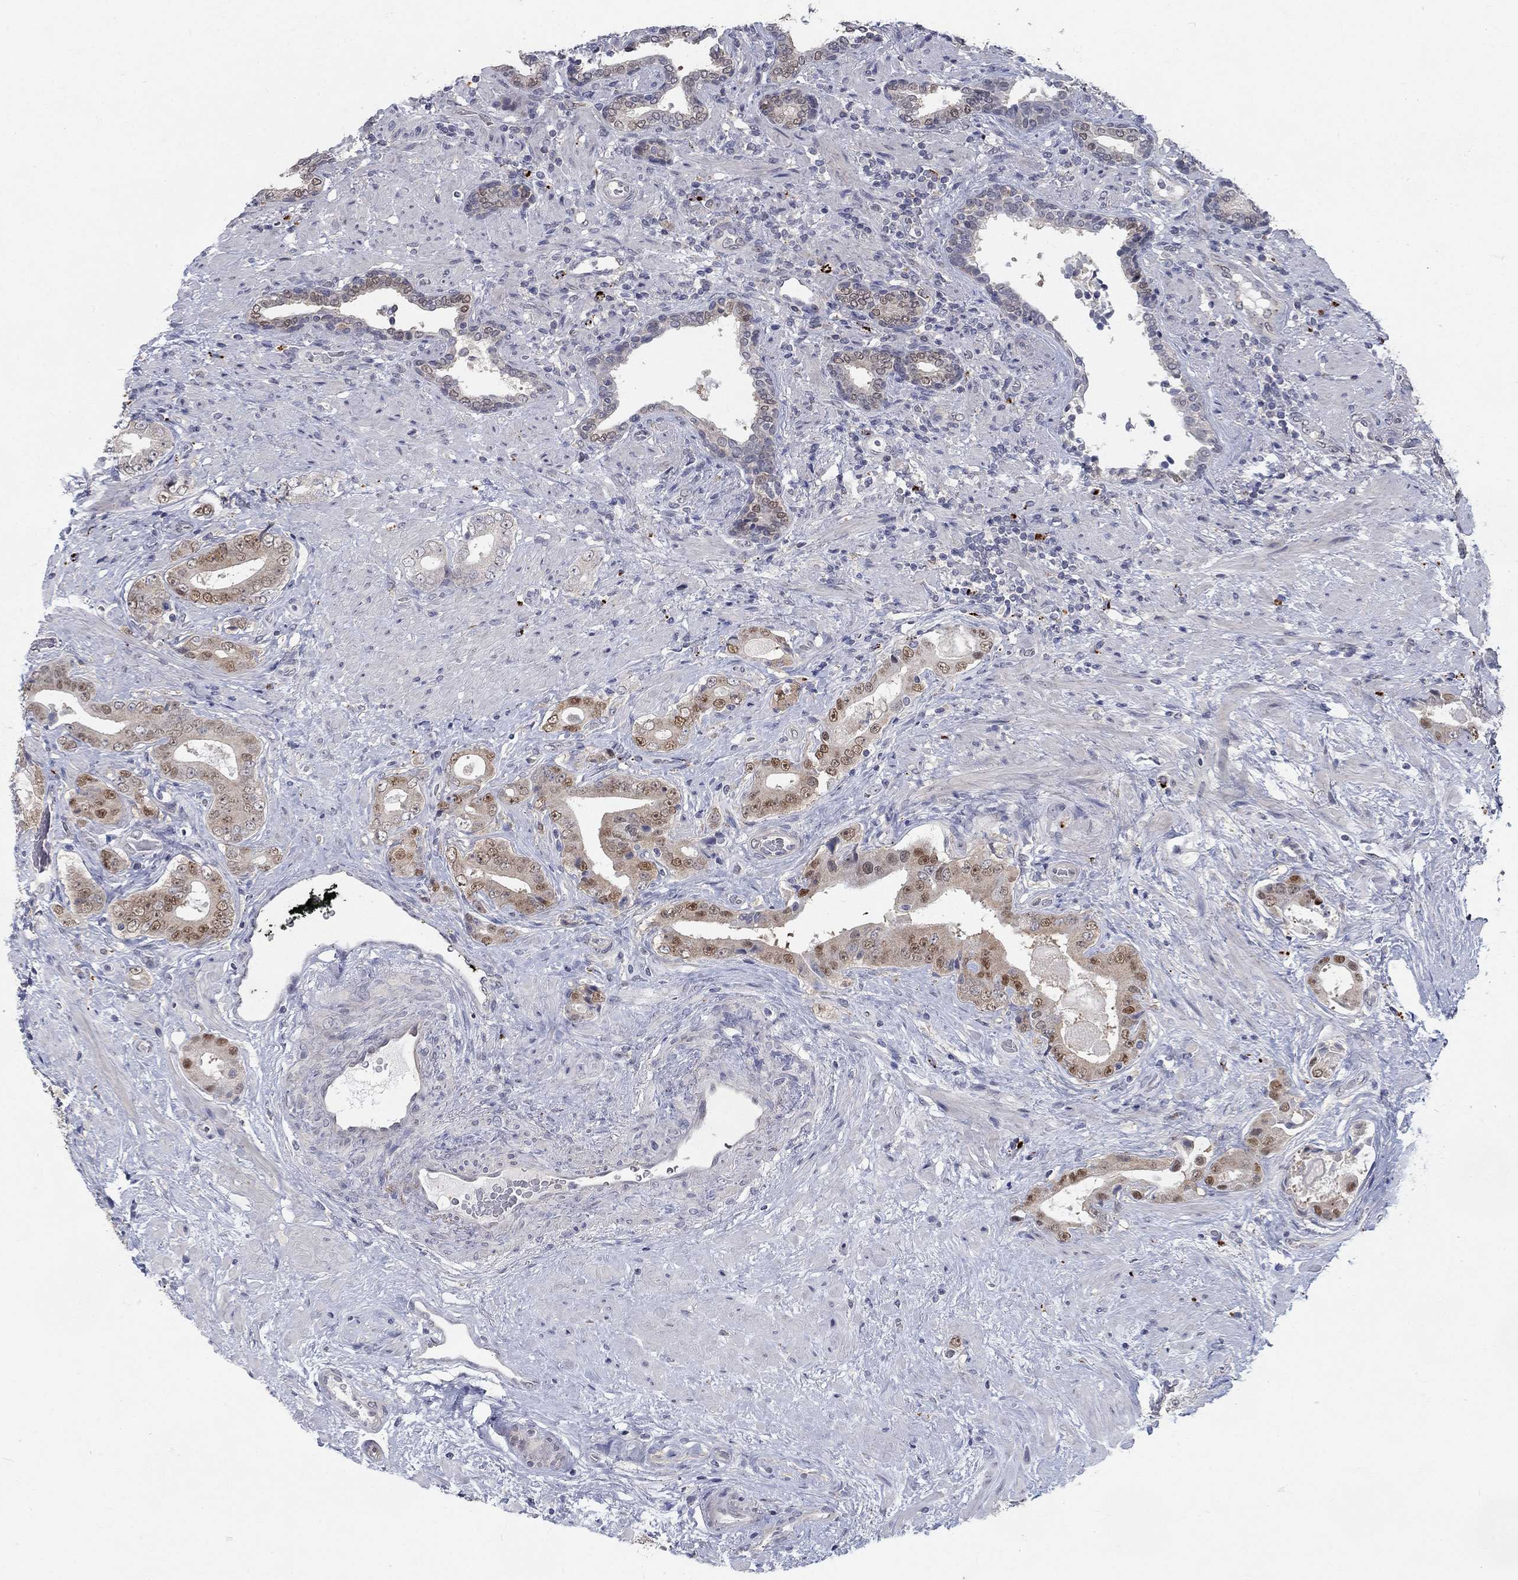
{"staining": {"intensity": "moderate", "quantity": "25%-75%", "location": "nuclear"}, "tissue": "prostate cancer", "cell_type": "Tumor cells", "image_type": "cancer", "snomed": [{"axis": "morphology", "description": "Adenocarcinoma, Low grade"}, {"axis": "topography", "description": "Prostate and seminal vesicle, NOS"}], "caption": "Prostate low-grade adenocarcinoma stained for a protein (brown) exhibits moderate nuclear positive expression in about 25%-75% of tumor cells.", "gene": "MTSS2", "patient": {"sex": "male", "age": 61}}